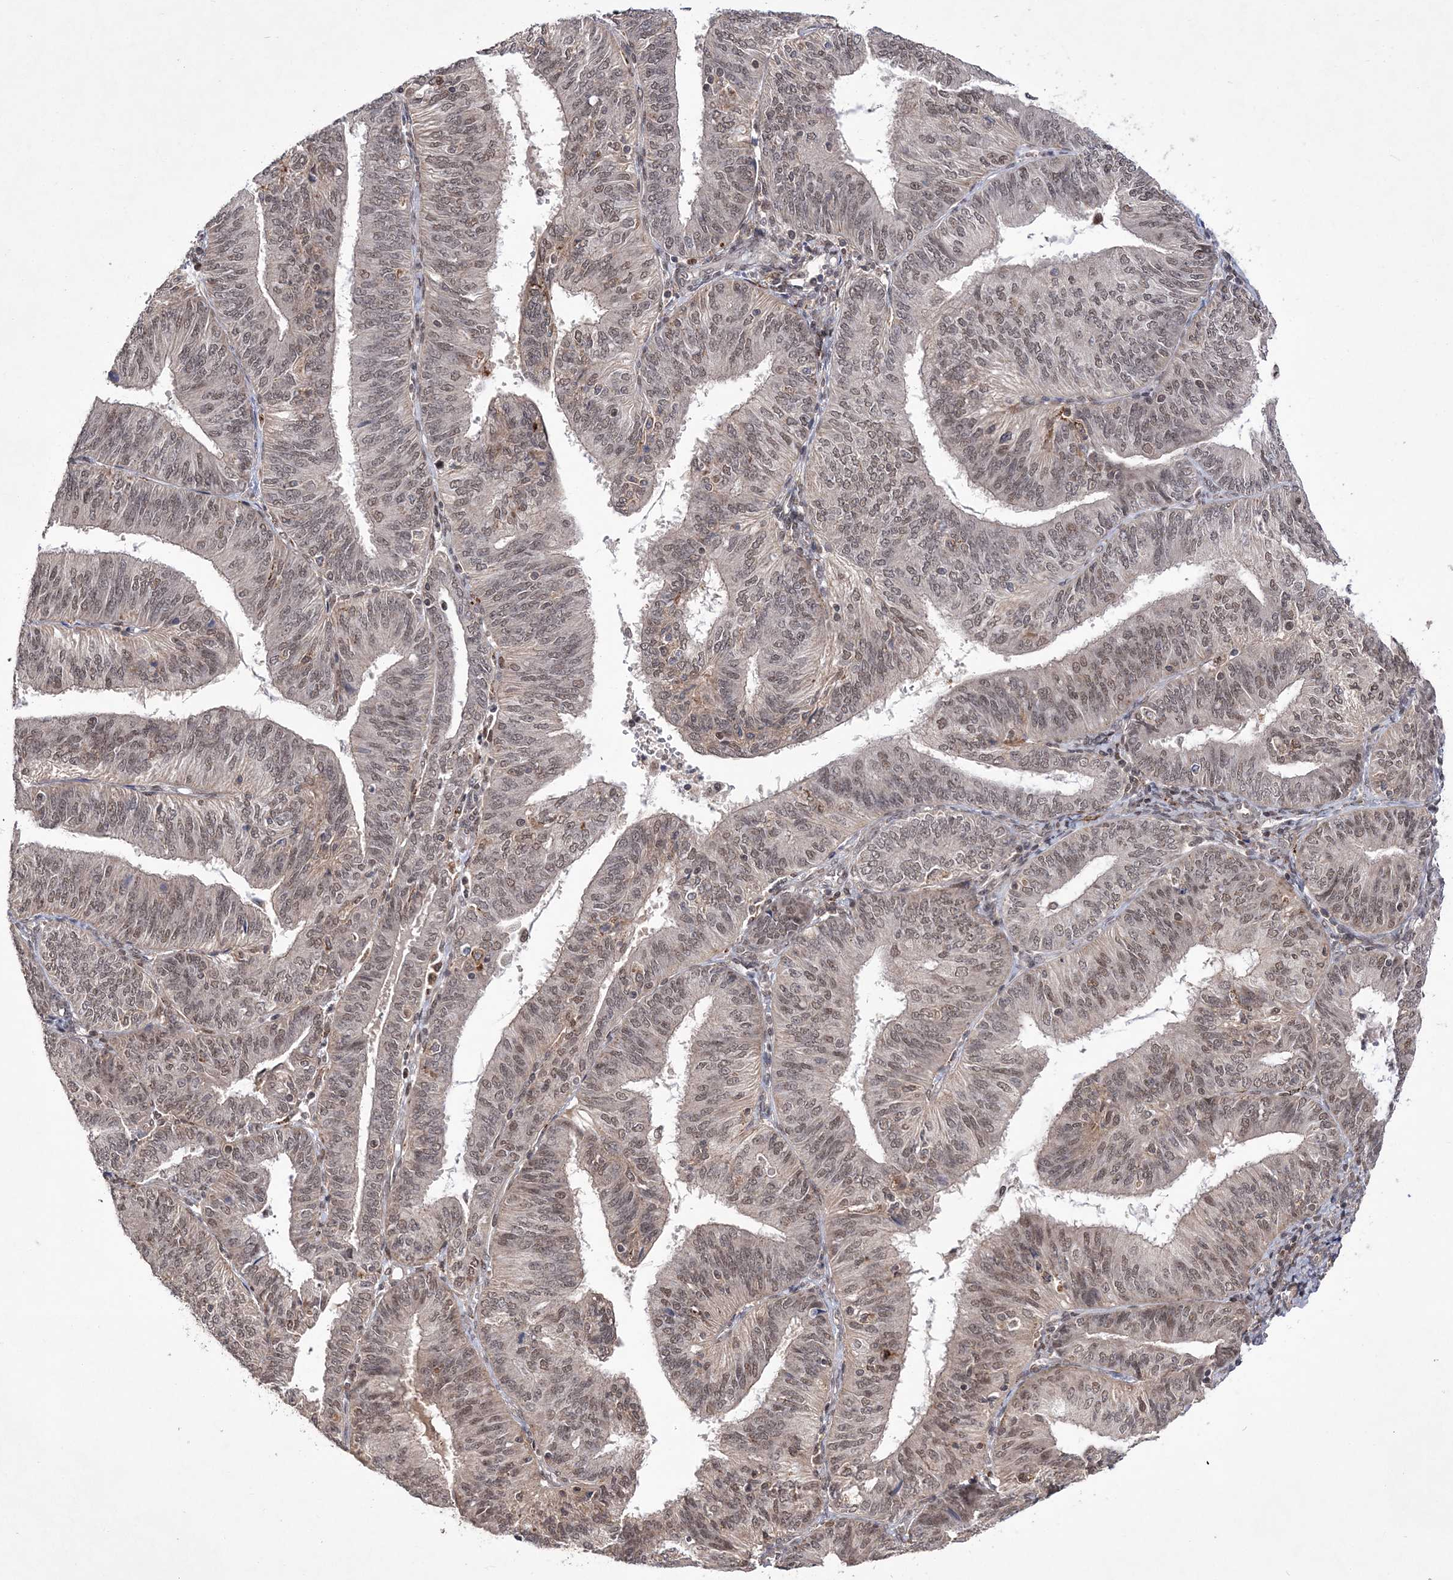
{"staining": {"intensity": "moderate", "quantity": ">75%", "location": "nuclear"}, "tissue": "endometrial cancer", "cell_type": "Tumor cells", "image_type": "cancer", "snomed": [{"axis": "morphology", "description": "Adenocarcinoma, NOS"}, {"axis": "topography", "description": "Endometrium"}], "caption": "A micrograph of endometrial cancer stained for a protein reveals moderate nuclear brown staining in tumor cells.", "gene": "BOD1L1", "patient": {"sex": "female", "age": 58}}